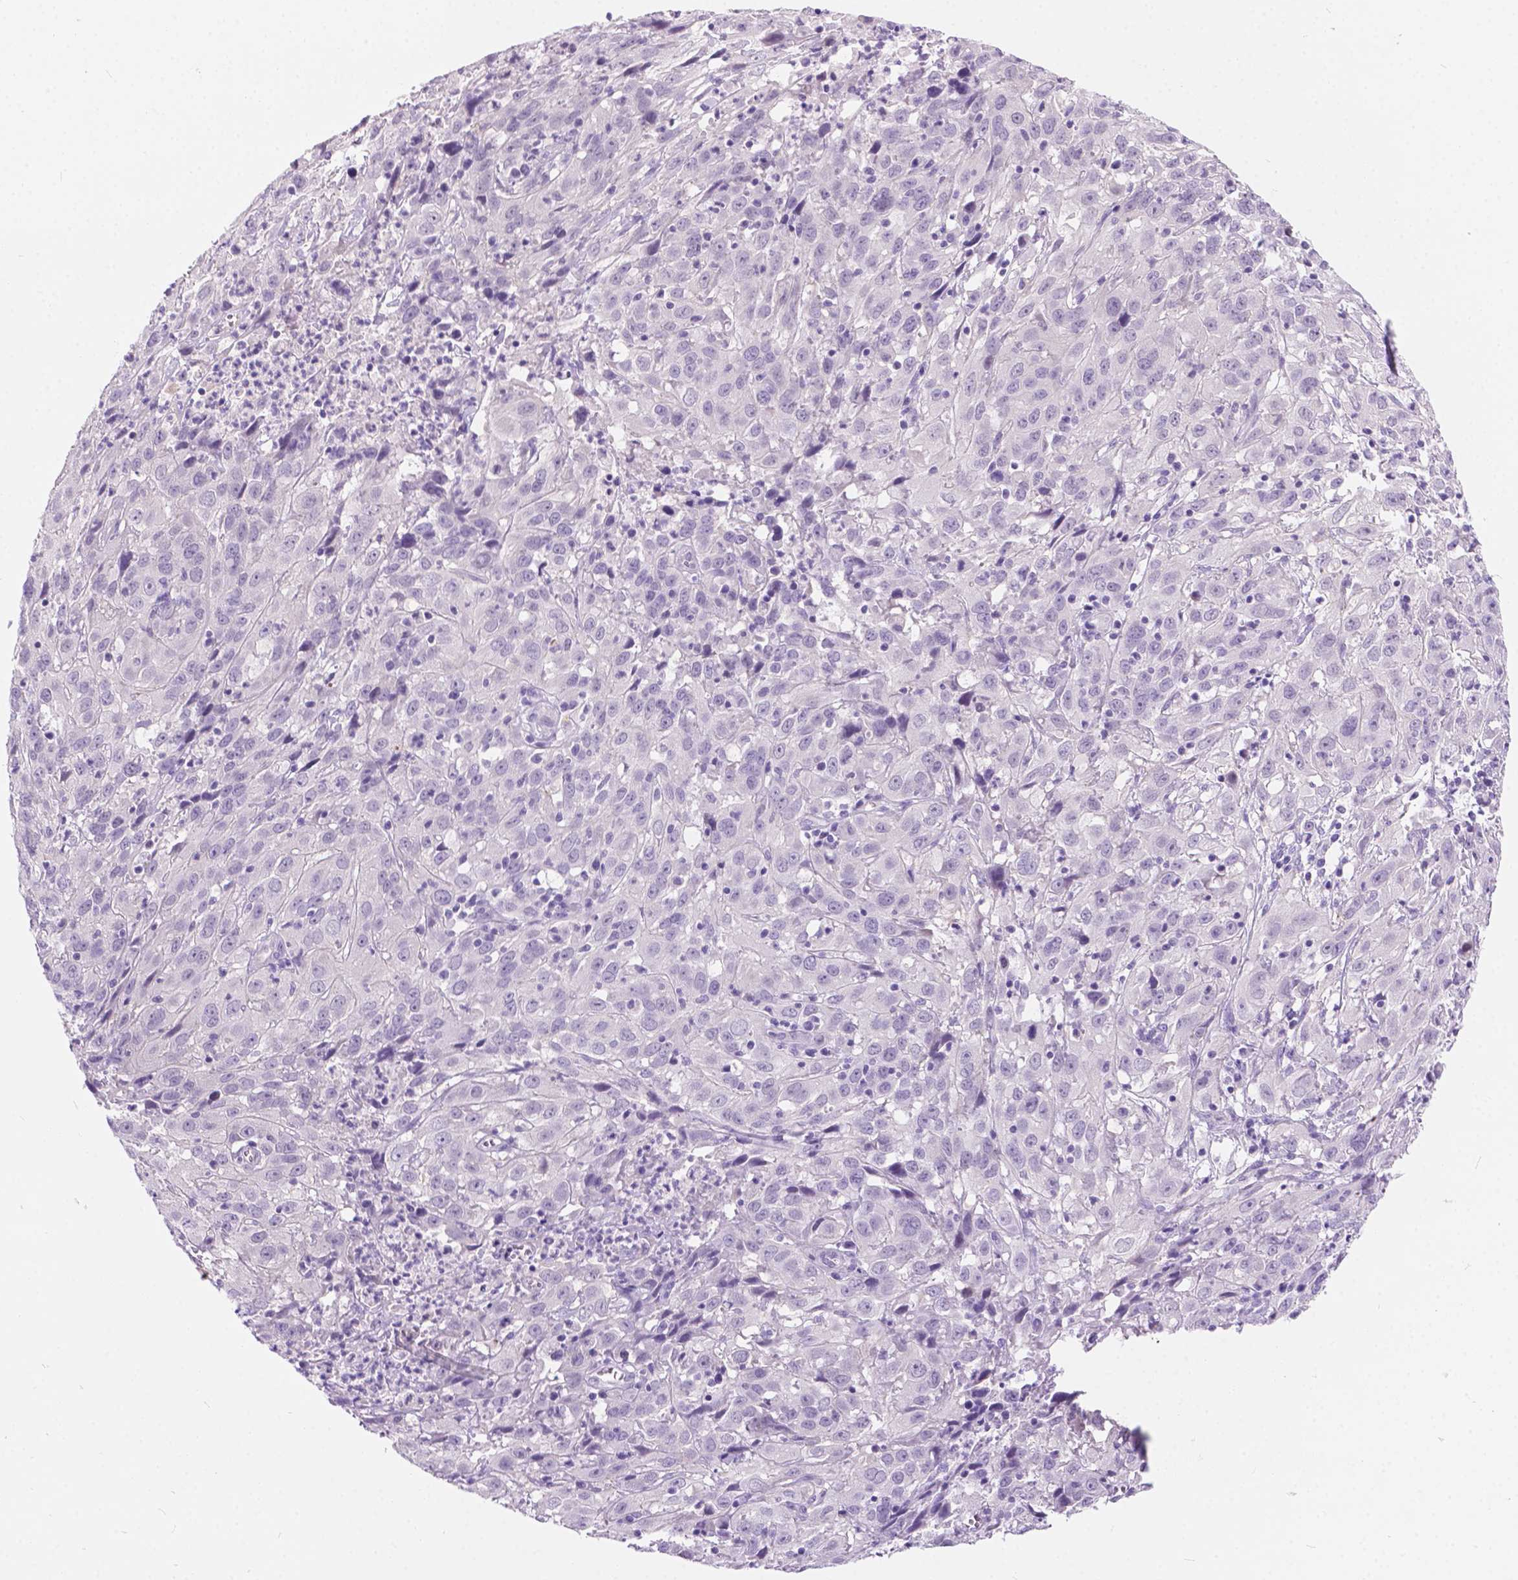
{"staining": {"intensity": "negative", "quantity": "none", "location": "none"}, "tissue": "cervical cancer", "cell_type": "Tumor cells", "image_type": "cancer", "snomed": [{"axis": "morphology", "description": "Squamous cell carcinoma, NOS"}, {"axis": "topography", "description": "Cervix"}], "caption": "Image shows no protein expression in tumor cells of squamous cell carcinoma (cervical) tissue.", "gene": "ARMS2", "patient": {"sex": "female", "age": 32}}